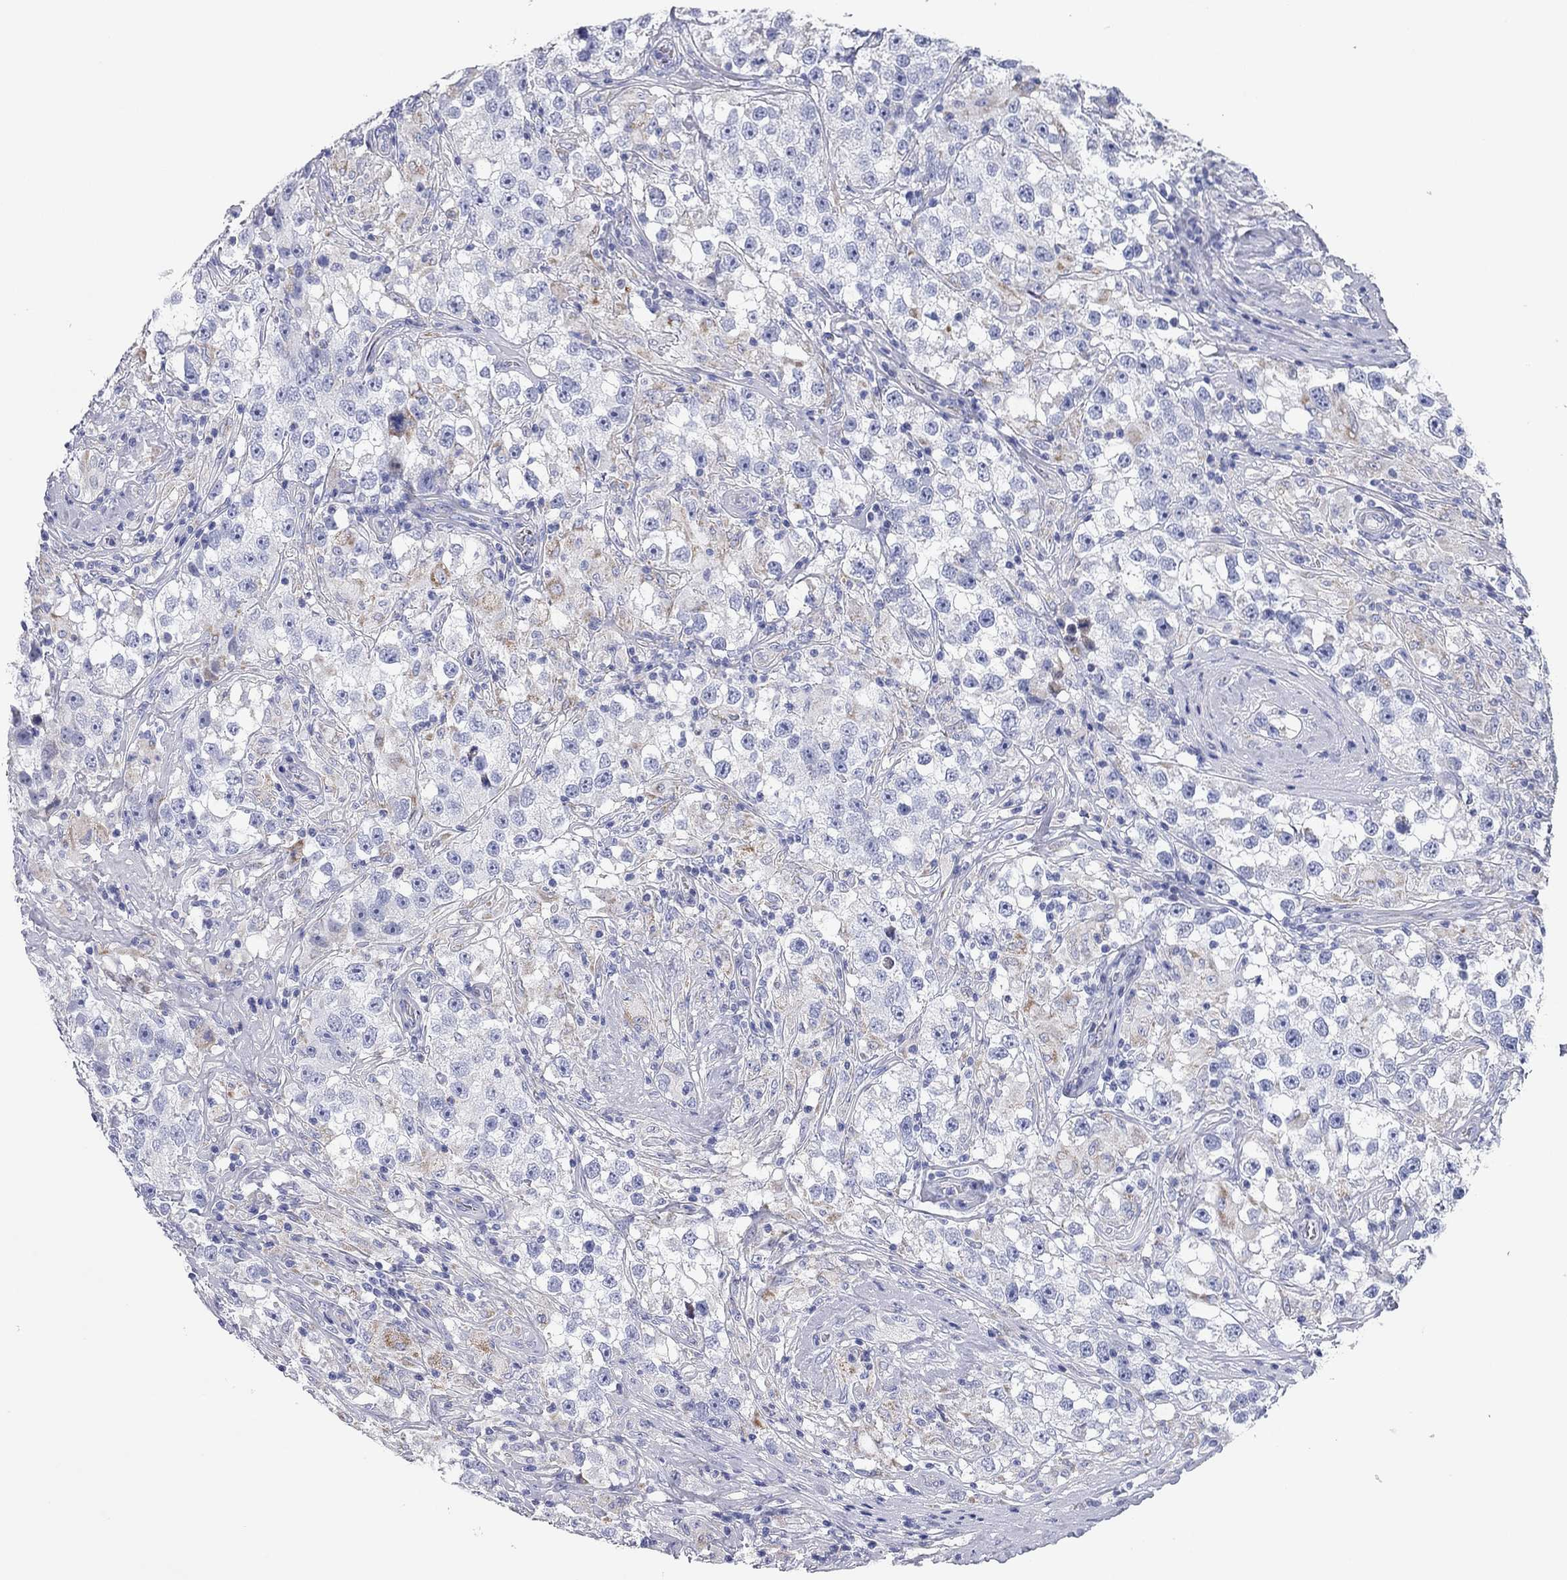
{"staining": {"intensity": "moderate", "quantity": "<25%", "location": "cytoplasmic/membranous"}, "tissue": "testis cancer", "cell_type": "Tumor cells", "image_type": "cancer", "snomed": [{"axis": "morphology", "description": "Seminoma, NOS"}, {"axis": "topography", "description": "Testis"}], "caption": "The immunohistochemical stain shows moderate cytoplasmic/membranous staining in tumor cells of testis cancer tissue.", "gene": "CHI3L2", "patient": {"sex": "male", "age": 46}}